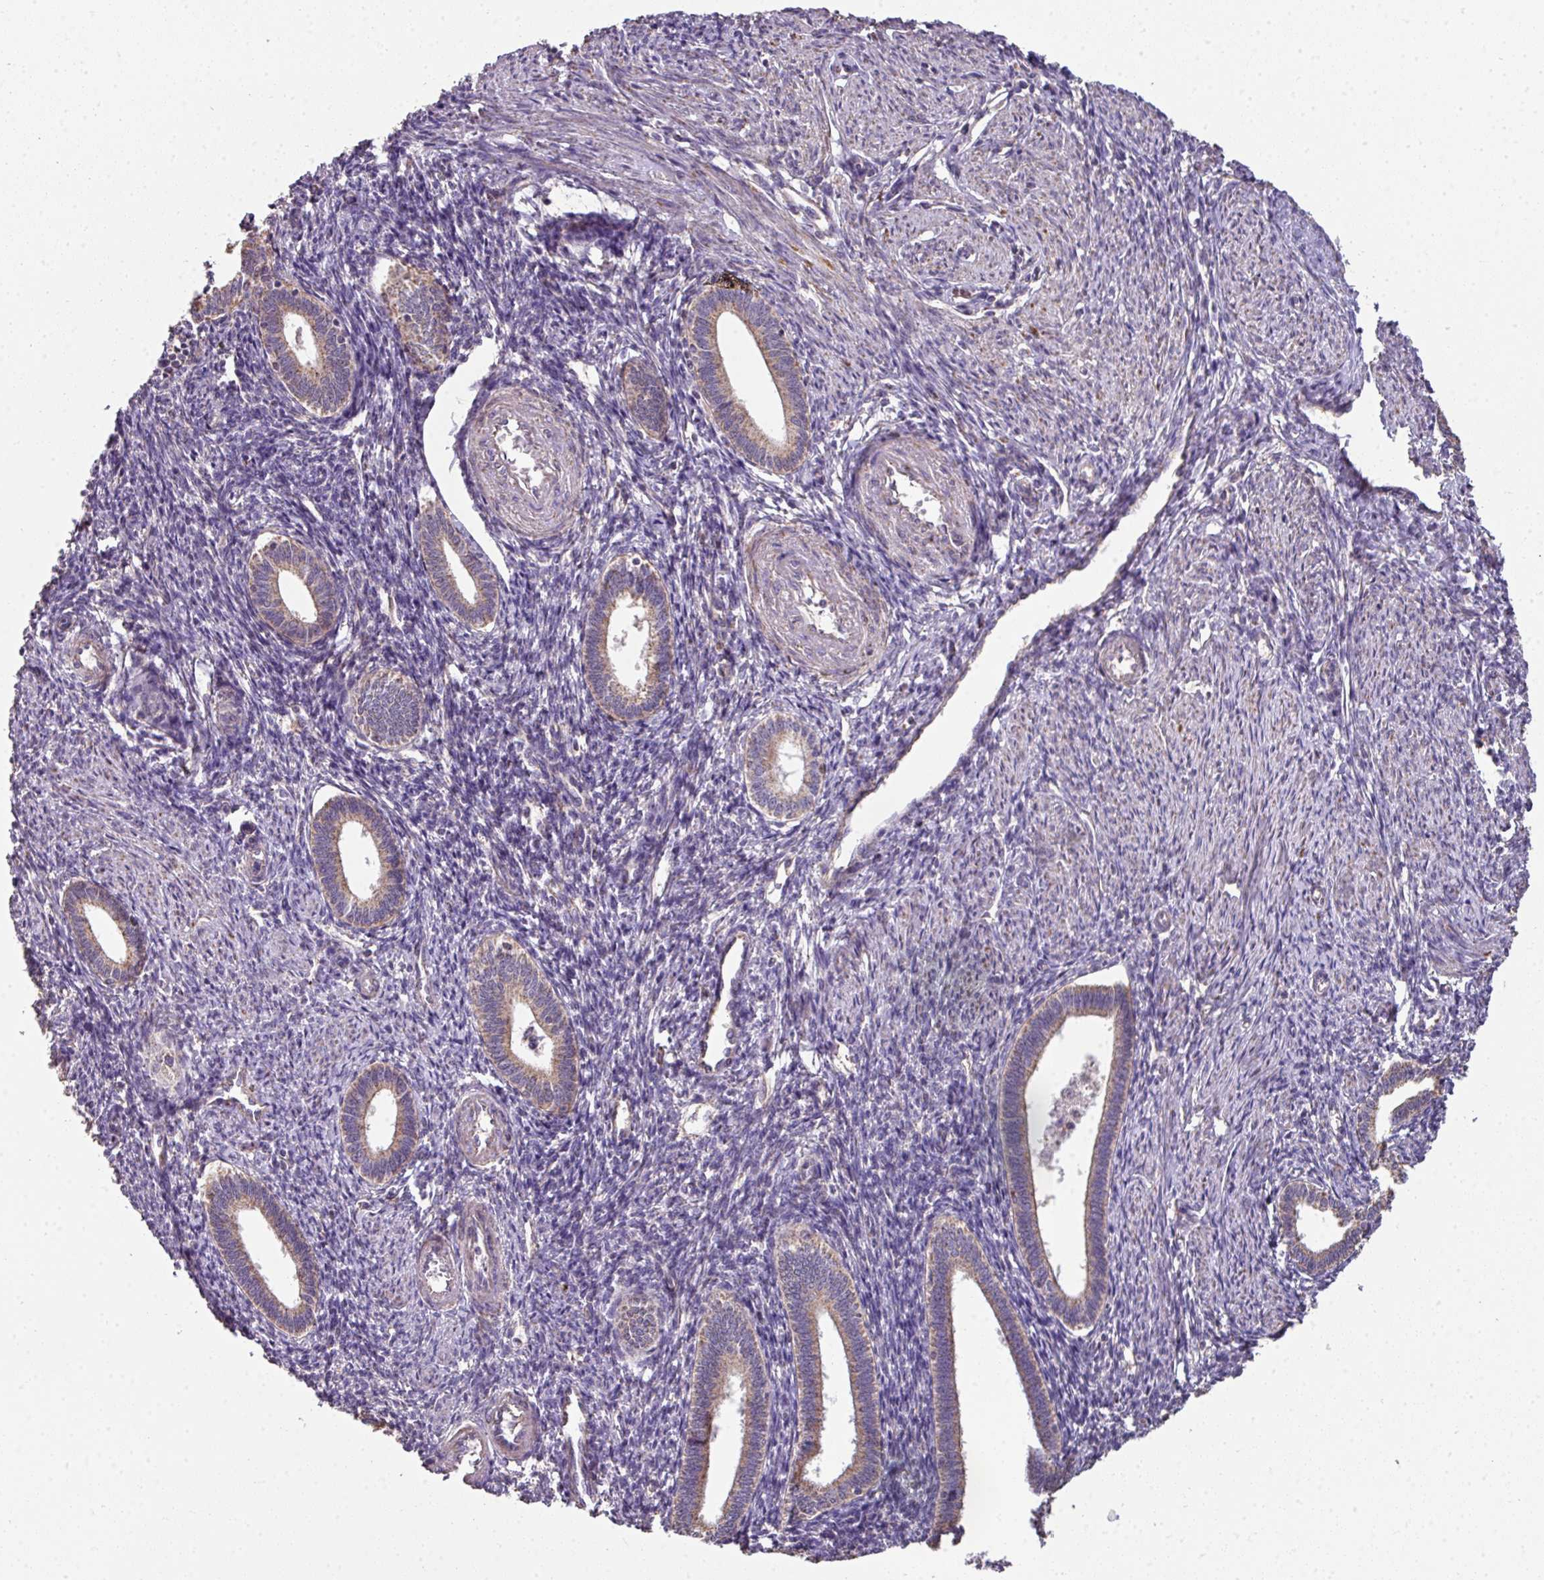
{"staining": {"intensity": "negative", "quantity": "none", "location": "none"}, "tissue": "endometrium", "cell_type": "Cells in endometrial stroma", "image_type": "normal", "snomed": [{"axis": "morphology", "description": "Normal tissue, NOS"}, {"axis": "topography", "description": "Endometrium"}], "caption": "High power microscopy micrograph of an immunohistochemistry (IHC) photomicrograph of benign endometrium, revealing no significant staining in cells in endometrial stroma.", "gene": "PALS2", "patient": {"sex": "female", "age": 41}}